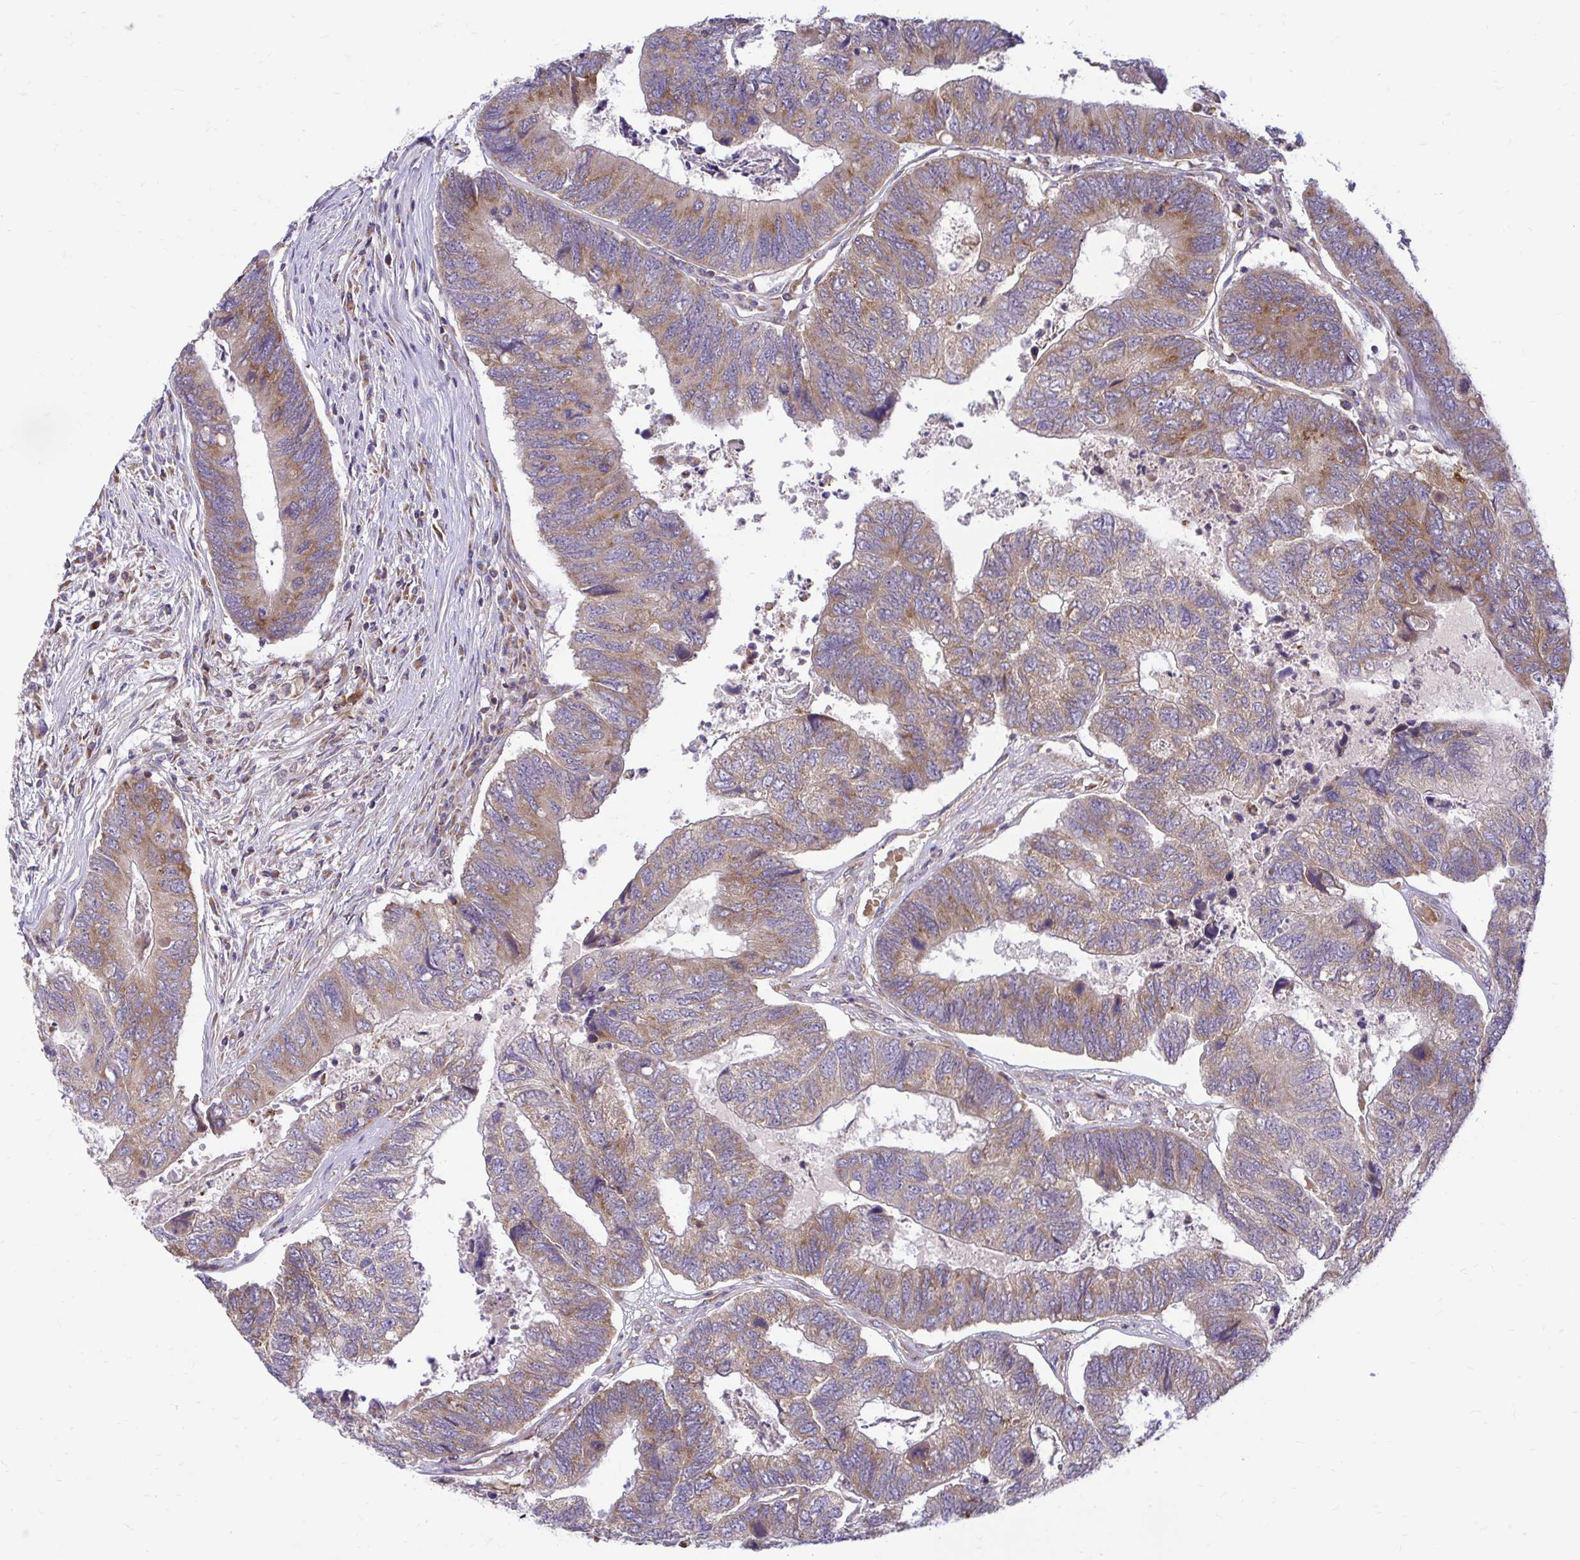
{"staining": {"intensity": "moderate", "quantity": ">75%", "location": "cytoplasmic/membranous"}, "tissue": "colorectal cancer", "cell_type": "Tumor cells", "image_type": "cancer", "snomed": [{"axis": "morphology", "description": "Adenocarcinoma, NOS"}, {"axis": "topography", "description": "Colon"}], "caption": "Approximately >75% of tumor cells in human adenocarcinoma (colorectal) show moderate cytoplasmic/membranous protein positivity as visualized by brown immunohistochemical staining.", "gene": "VTI1B", "patient": {"sex": "female", "age": 67}}